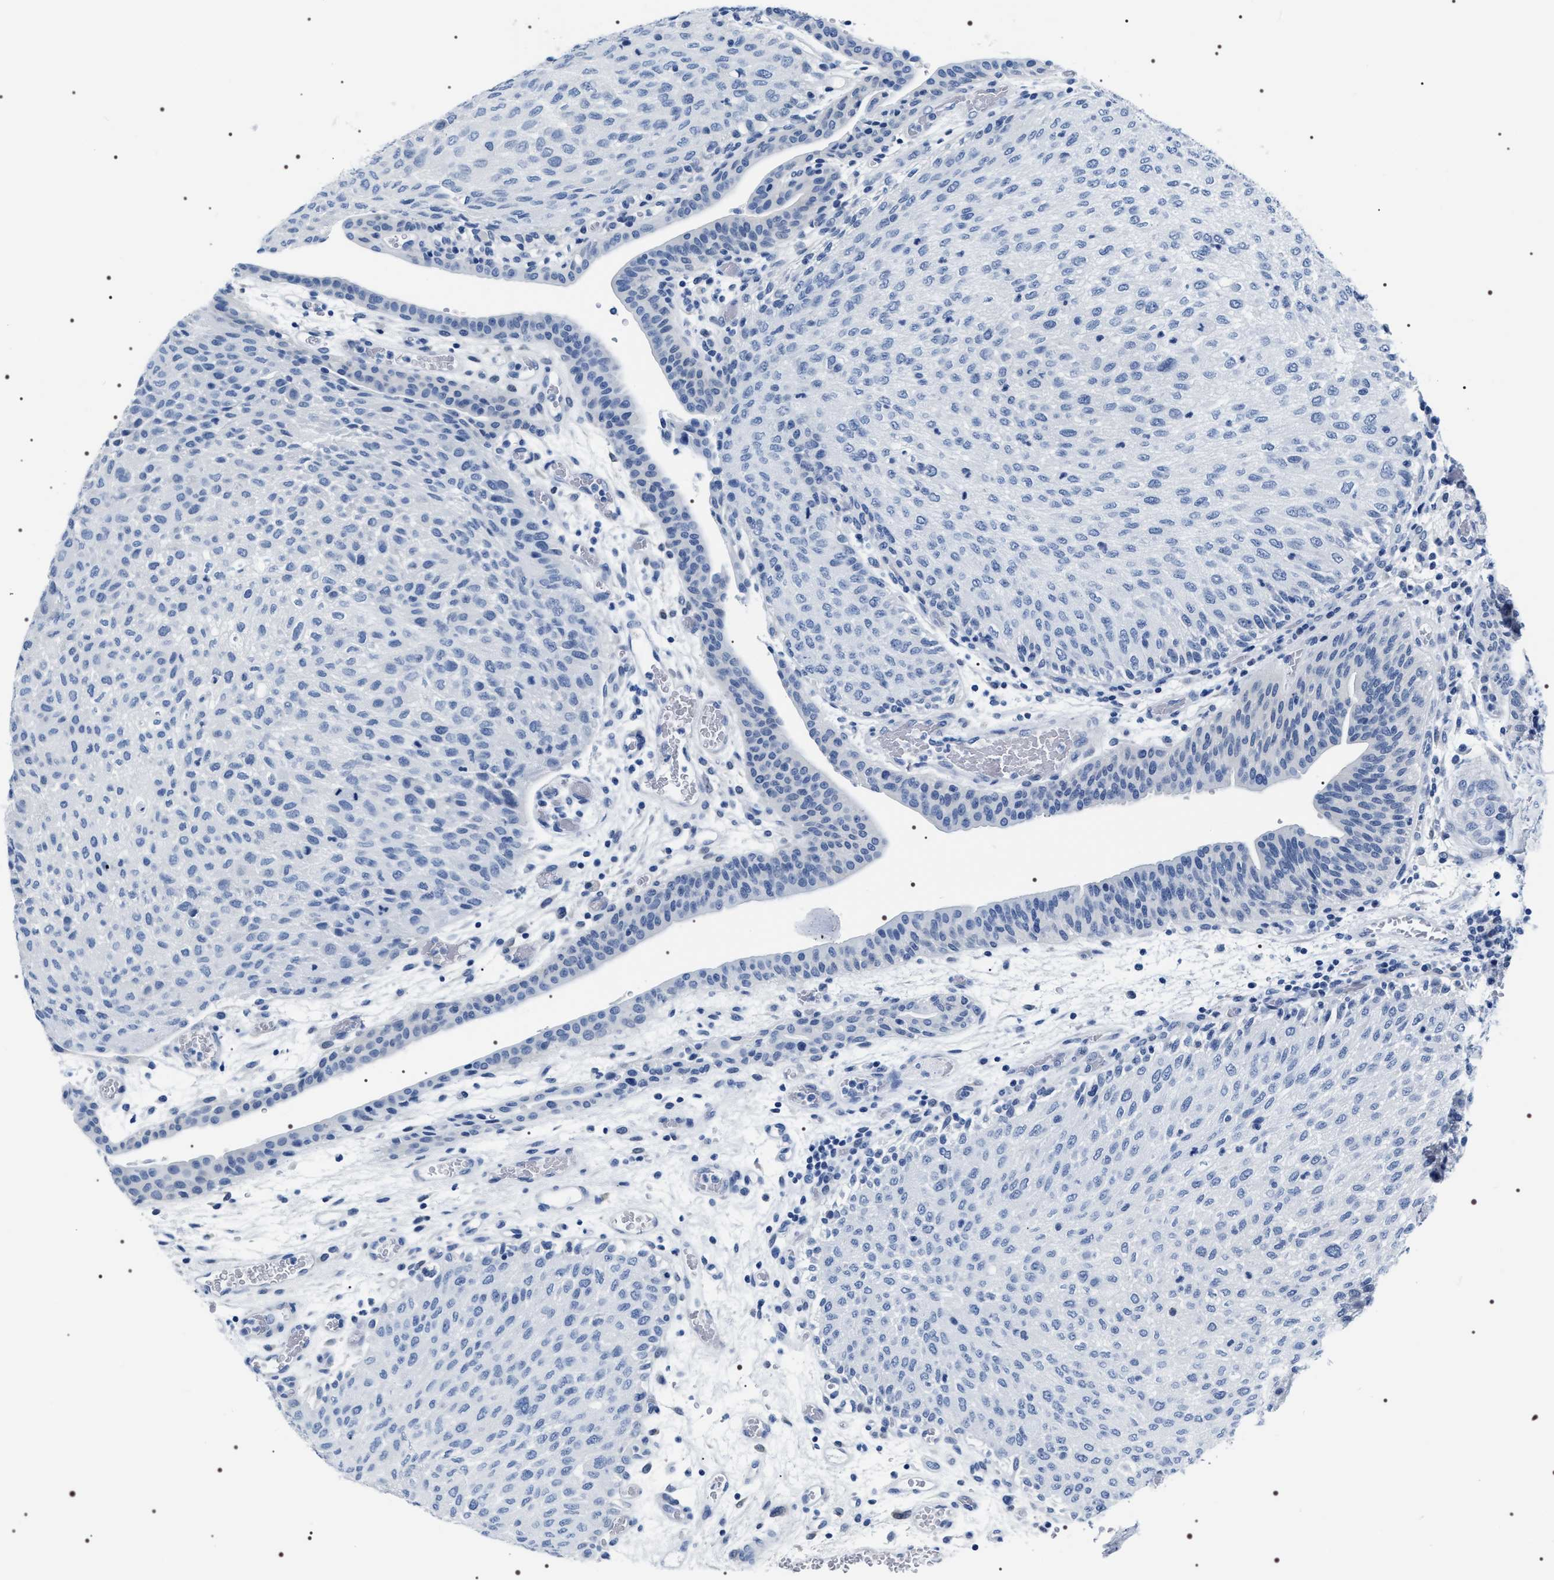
{"staining": {"intensity": "negative", "quantity": "none", "location": "none"}, "tissue": "urothelial cancer", "cell_type": "Tumor cells", "image_type": "cancer", "snomed": [{"axis": "morphology", "description": "Urothelial carcinoma, Low grade"}, {"axis": "morphology", "description": "Urothelial carcinoma, High grade"}, {"axis": "topography", "description": "Urinary bladder"}], "caption": "DAB immunohistochemical staining of human urothelial cancer demonstrates no significant positivity in tumor cells.", "gene": "ADH4", "patient": {"sex": "male", "age": 35}}